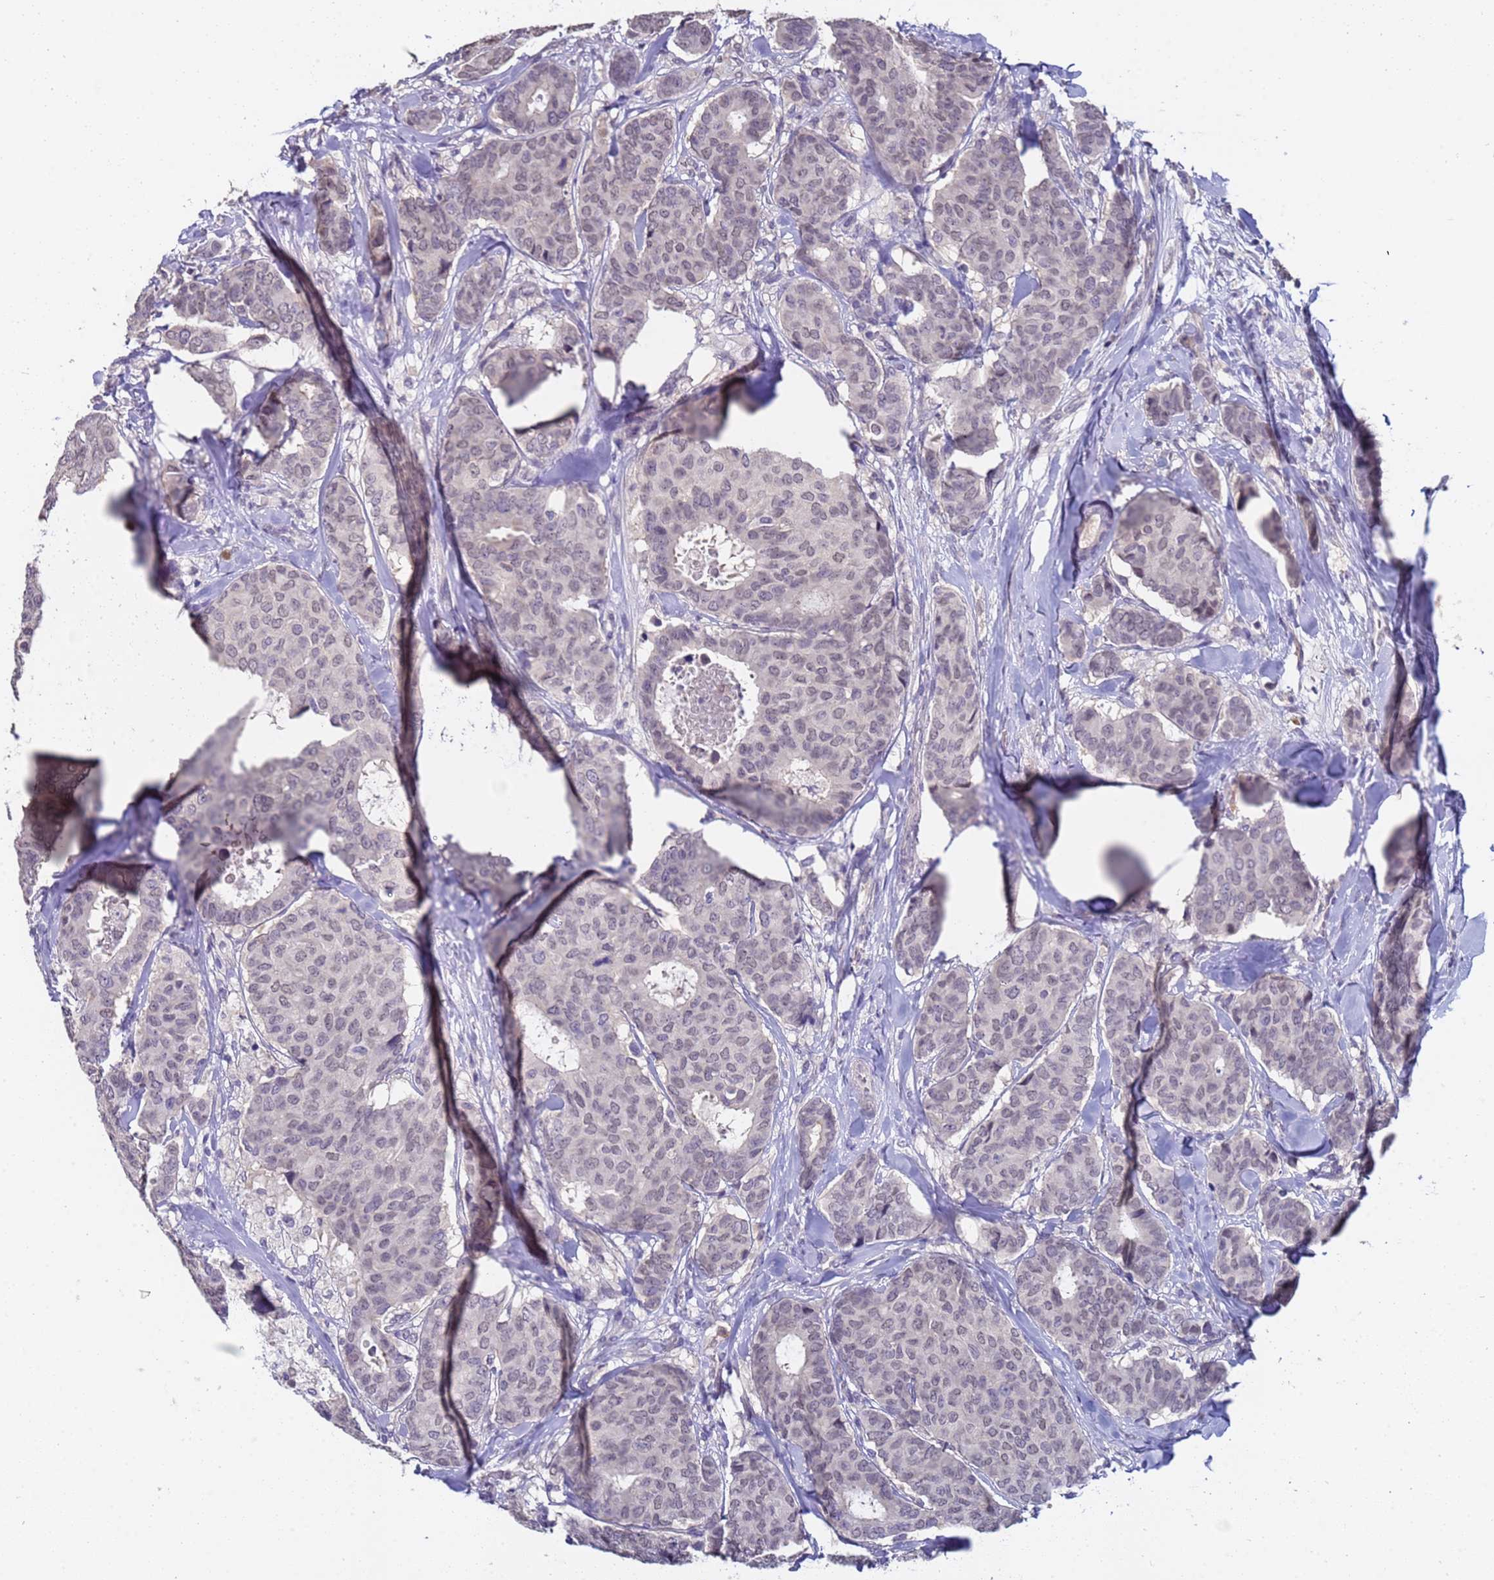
{"staining": {"intensity": "weak", "quantity": "25%-75%", "location": "nuclear"}, "tissue": "breast cancer", "cell_type": "Tumor cells", "image_type": "cancer", "snomed": [{"axis": "morphology", "description": "Duct carcinoma"}, {"axis": "topography", "description": "Breast"}], "caption": "About 25%-75% of tumor cells in human intraductal carcinoma (breast) reveal weak nuclear protein staining as visualized by brown immunohistochemical staining.", "gene": "ZNF248", "patient": {"sex": "female", "age": 75}}